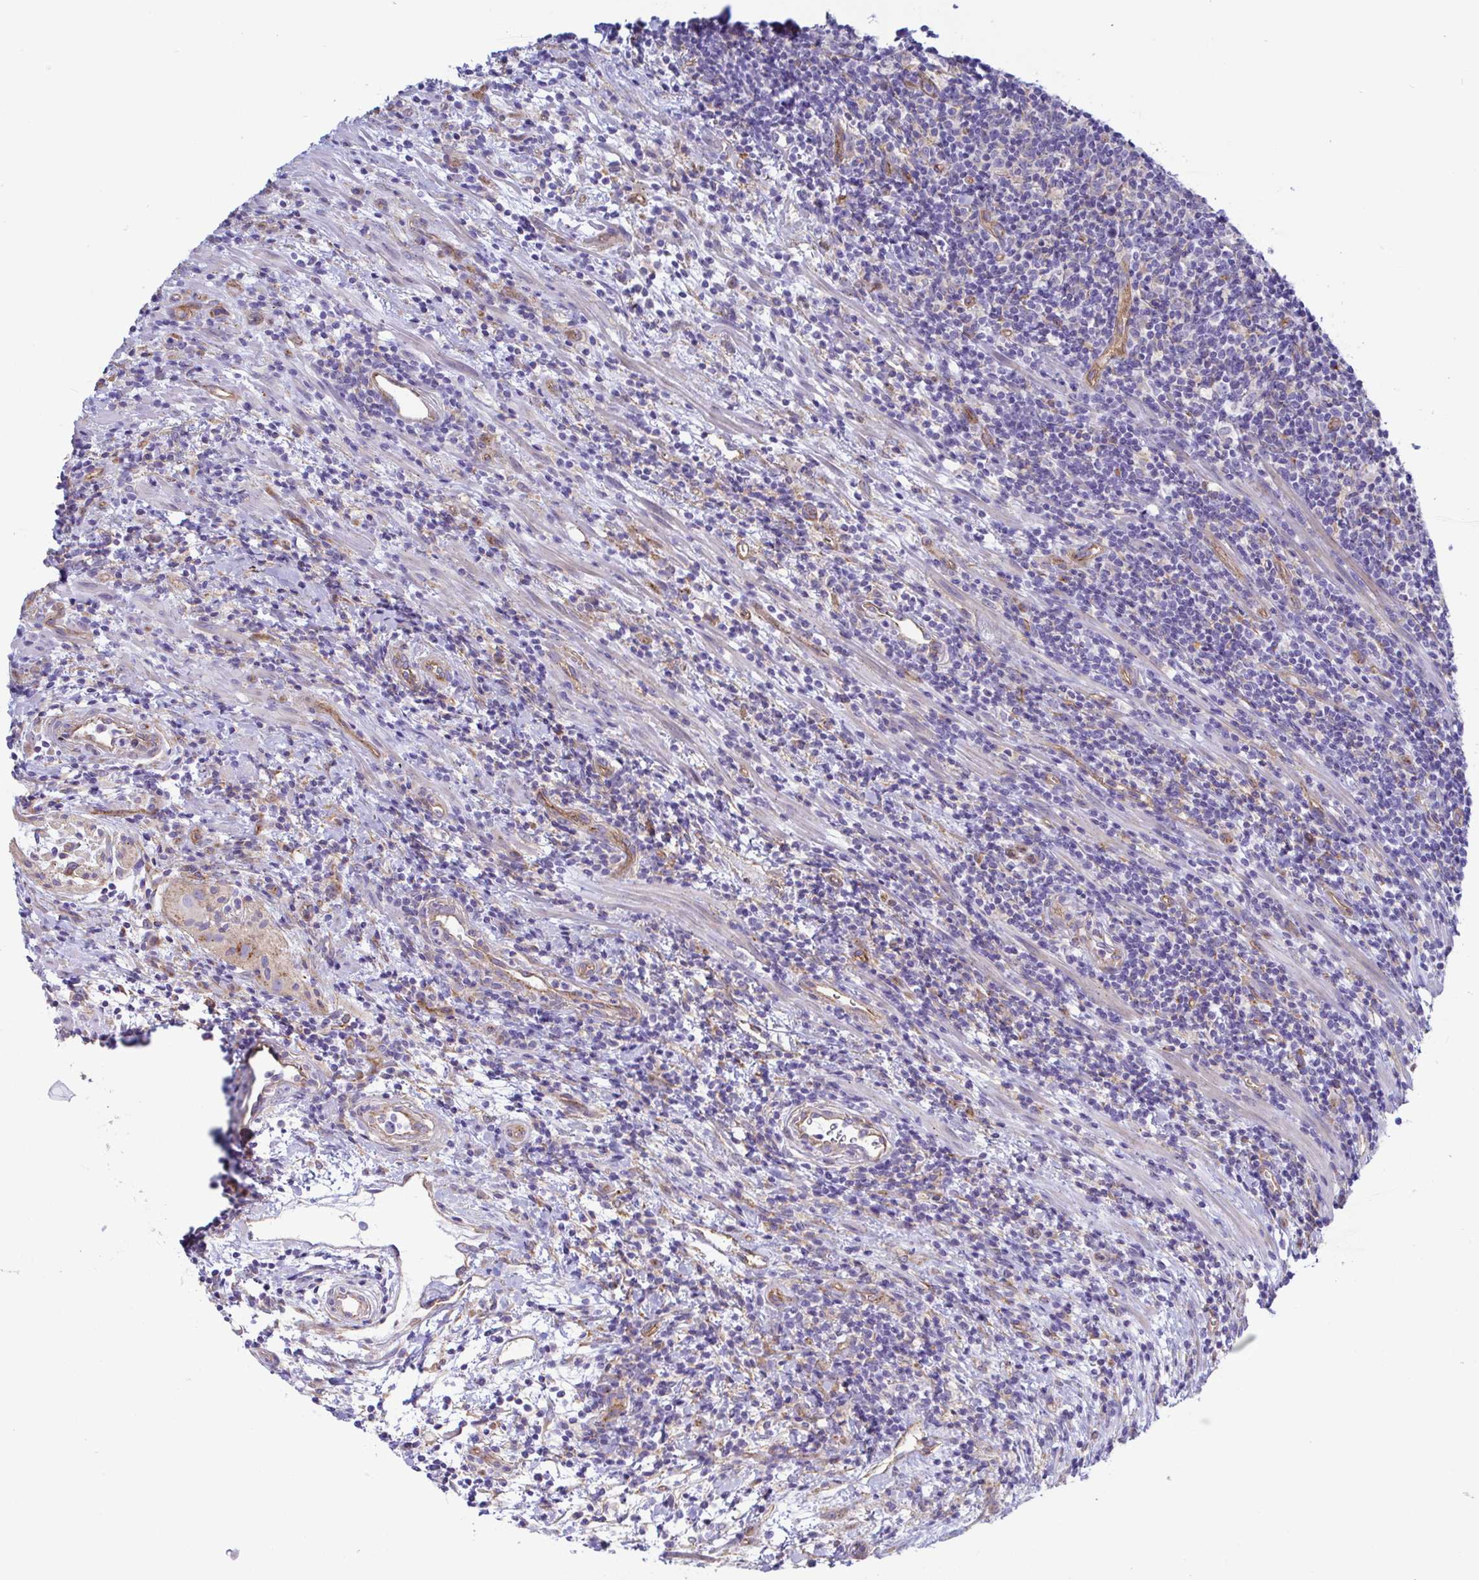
{"staining": {"intensity": "negative", "quantity": "none", "location": "none"}, "tissue": "lymphoma", "cell_type": "Tumor cells", "image_type": "cancer", "snomed": [{"axis": "morphology", "description": "Malignant lymphoma, non-Hodgkin's type, High grade"}, {"axis": "topography", "description": "Small intestine"}], "caption": "The IHC micrograph has no significant staining in tumor cells of malignant lymphoma, non-Hodgkin's type (high-grade) tissue.", "gene": "ARL4D", "patient": {"sex": "female", "age": 56}}